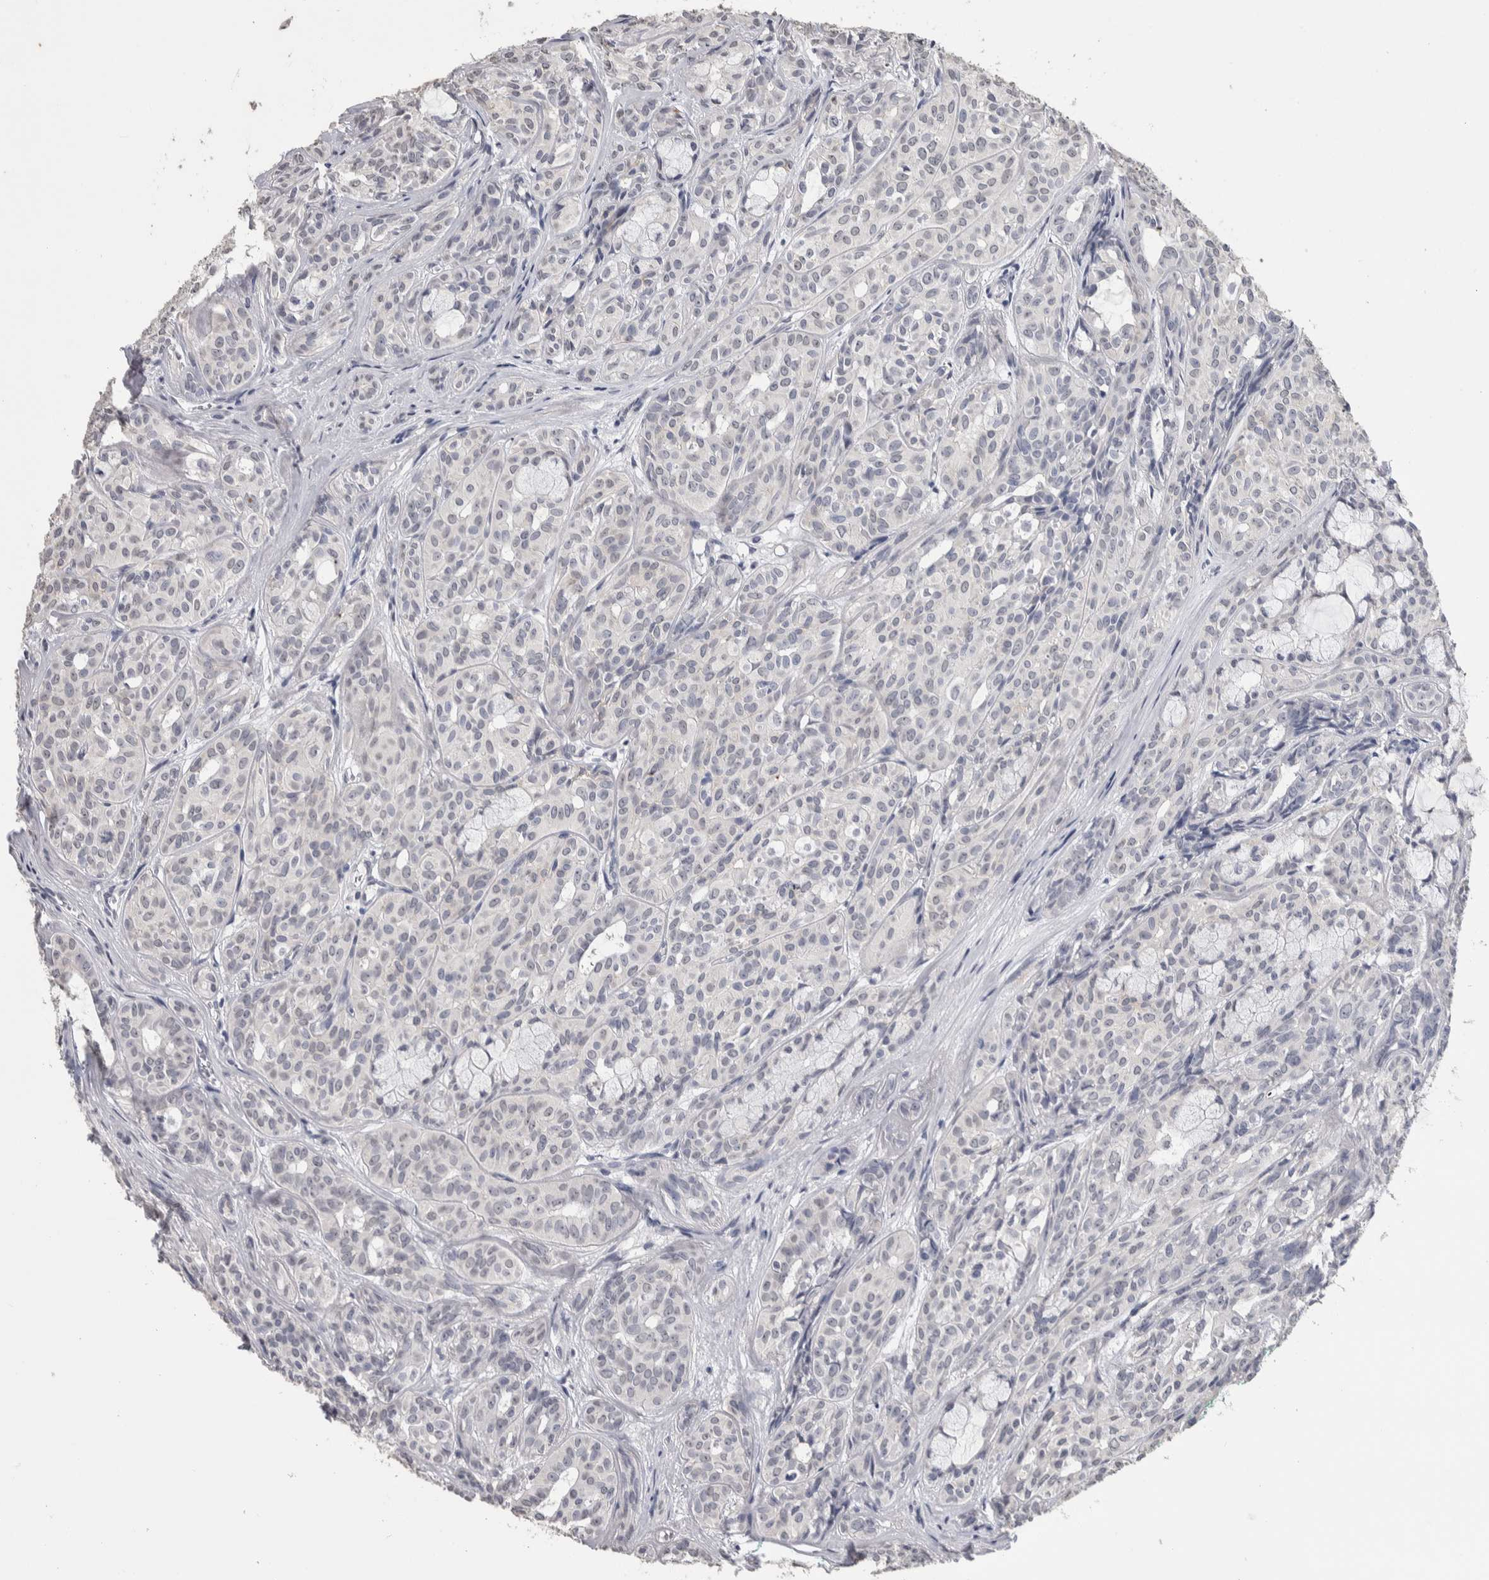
{"staining": {"intensity": "negative", "quantity": "none", "location": "none"}, "tissue": "head and neck cancer", "cell_type": "Tumor cells", "image_type": "cancer", "snomed": [{"axis": "morphology", "description": "Adenocarcinoma, NOS"}, {"axis": "topography", "description": "Salivary gland, NOS"}, {"axis": "topography", "description": "Head-Neck"}], "caption": "The photomicrograph demonstrates no staining of tumor cells in head and neck adenocarcinoma.", "gene": "TMEM102", "patient": {"sex": "female", "age": 76}}